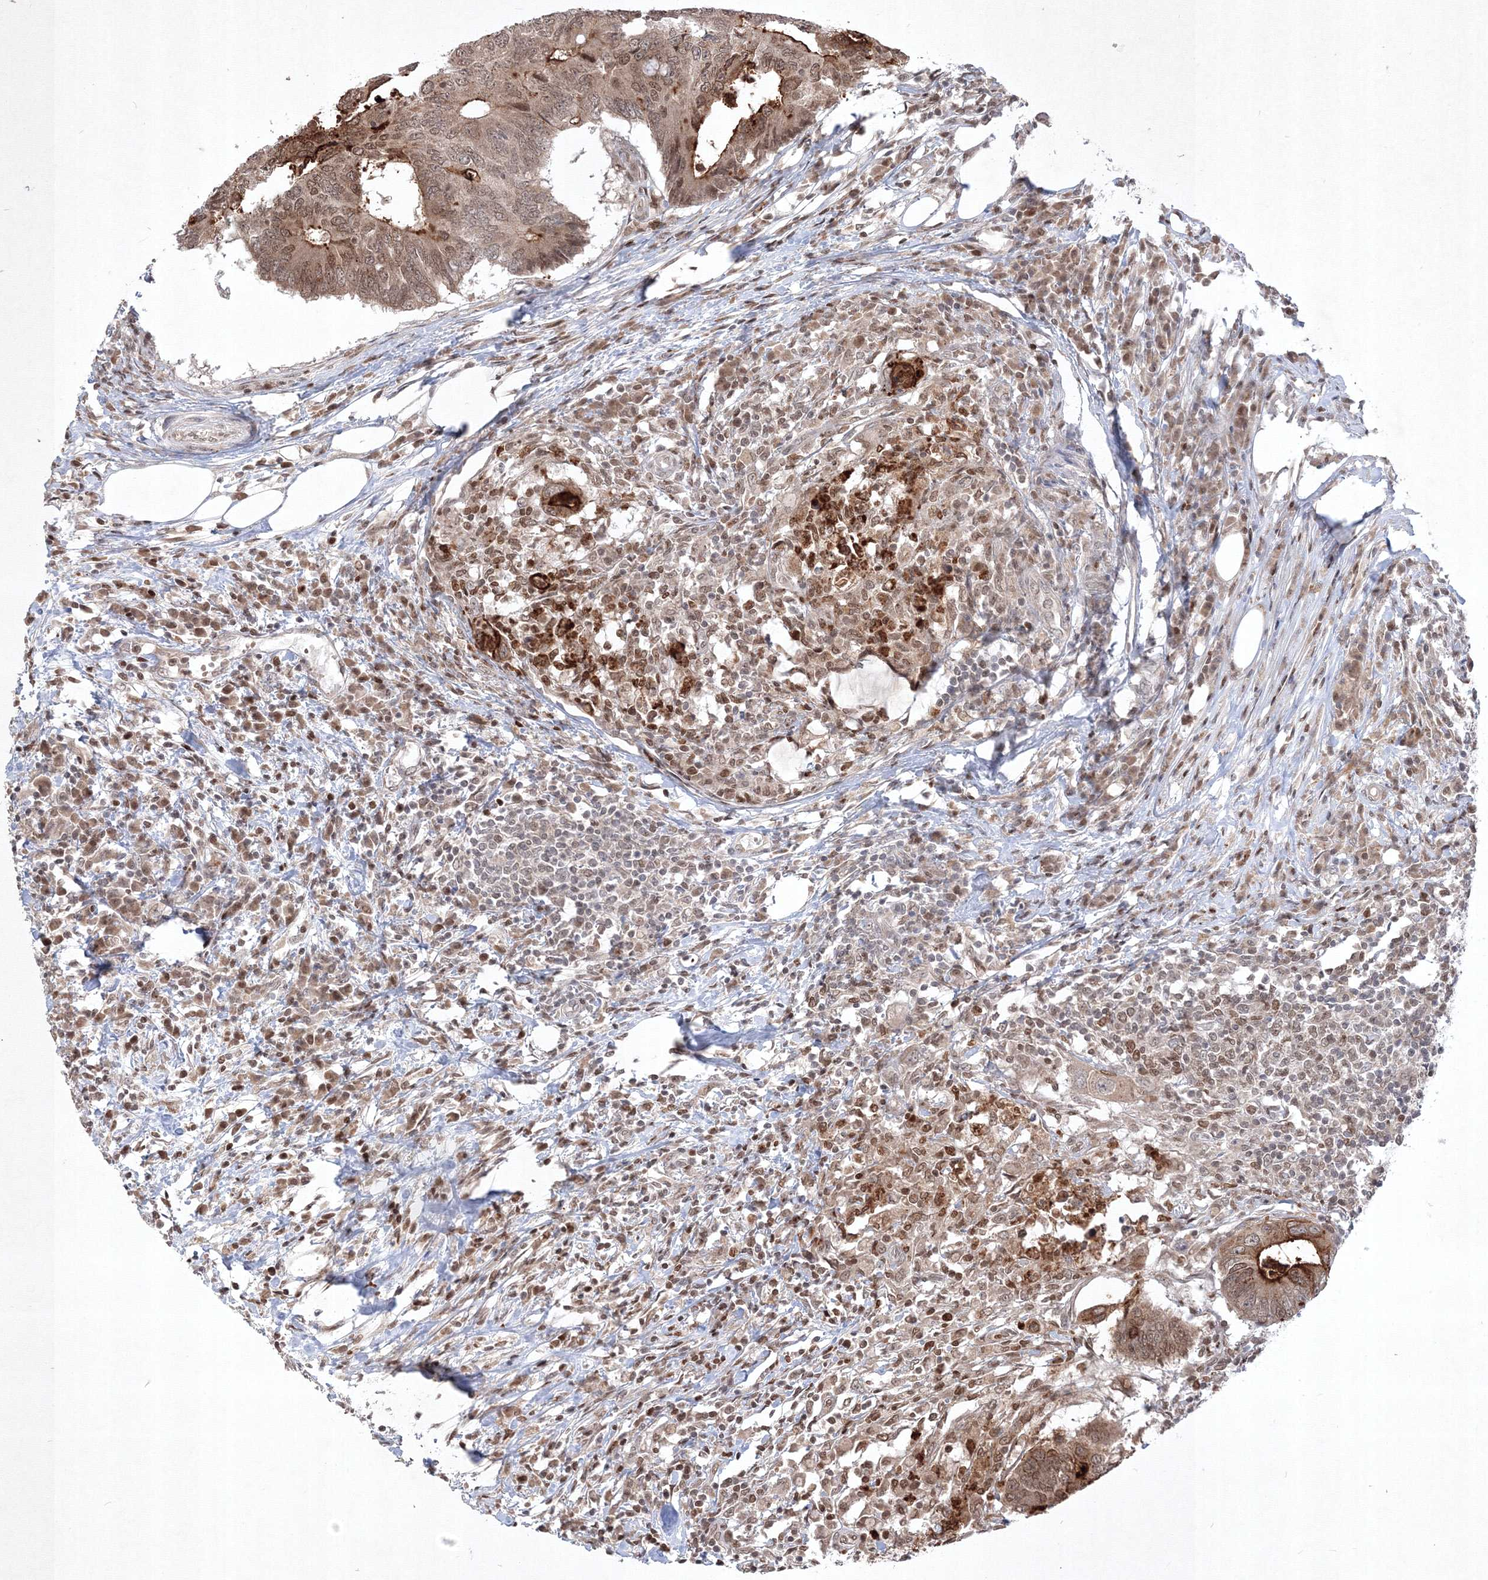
{"staining": {"intensity": "moderate", "quantity": ">75%", "location": "cytoplasmic/membranous,nuclear"}, "tissue": "colorectal cancer", "cell_type": "Tumor cells", "image_type": "cancer", "snomed": [{"axis": "morphology", "description": "Adenocarcinoma, NOS"}, {"axis": "topography", "description": "Colon"}], "caption": "Tumor cells demonstrate medium levels of moderate cytoplasmic/membranous and nuclear expression in approximately >75% of cells in colorectal cancer (adenocarcinoma).", "gene": "TAB1", "patient": {"sex": "male", "age": 71}}